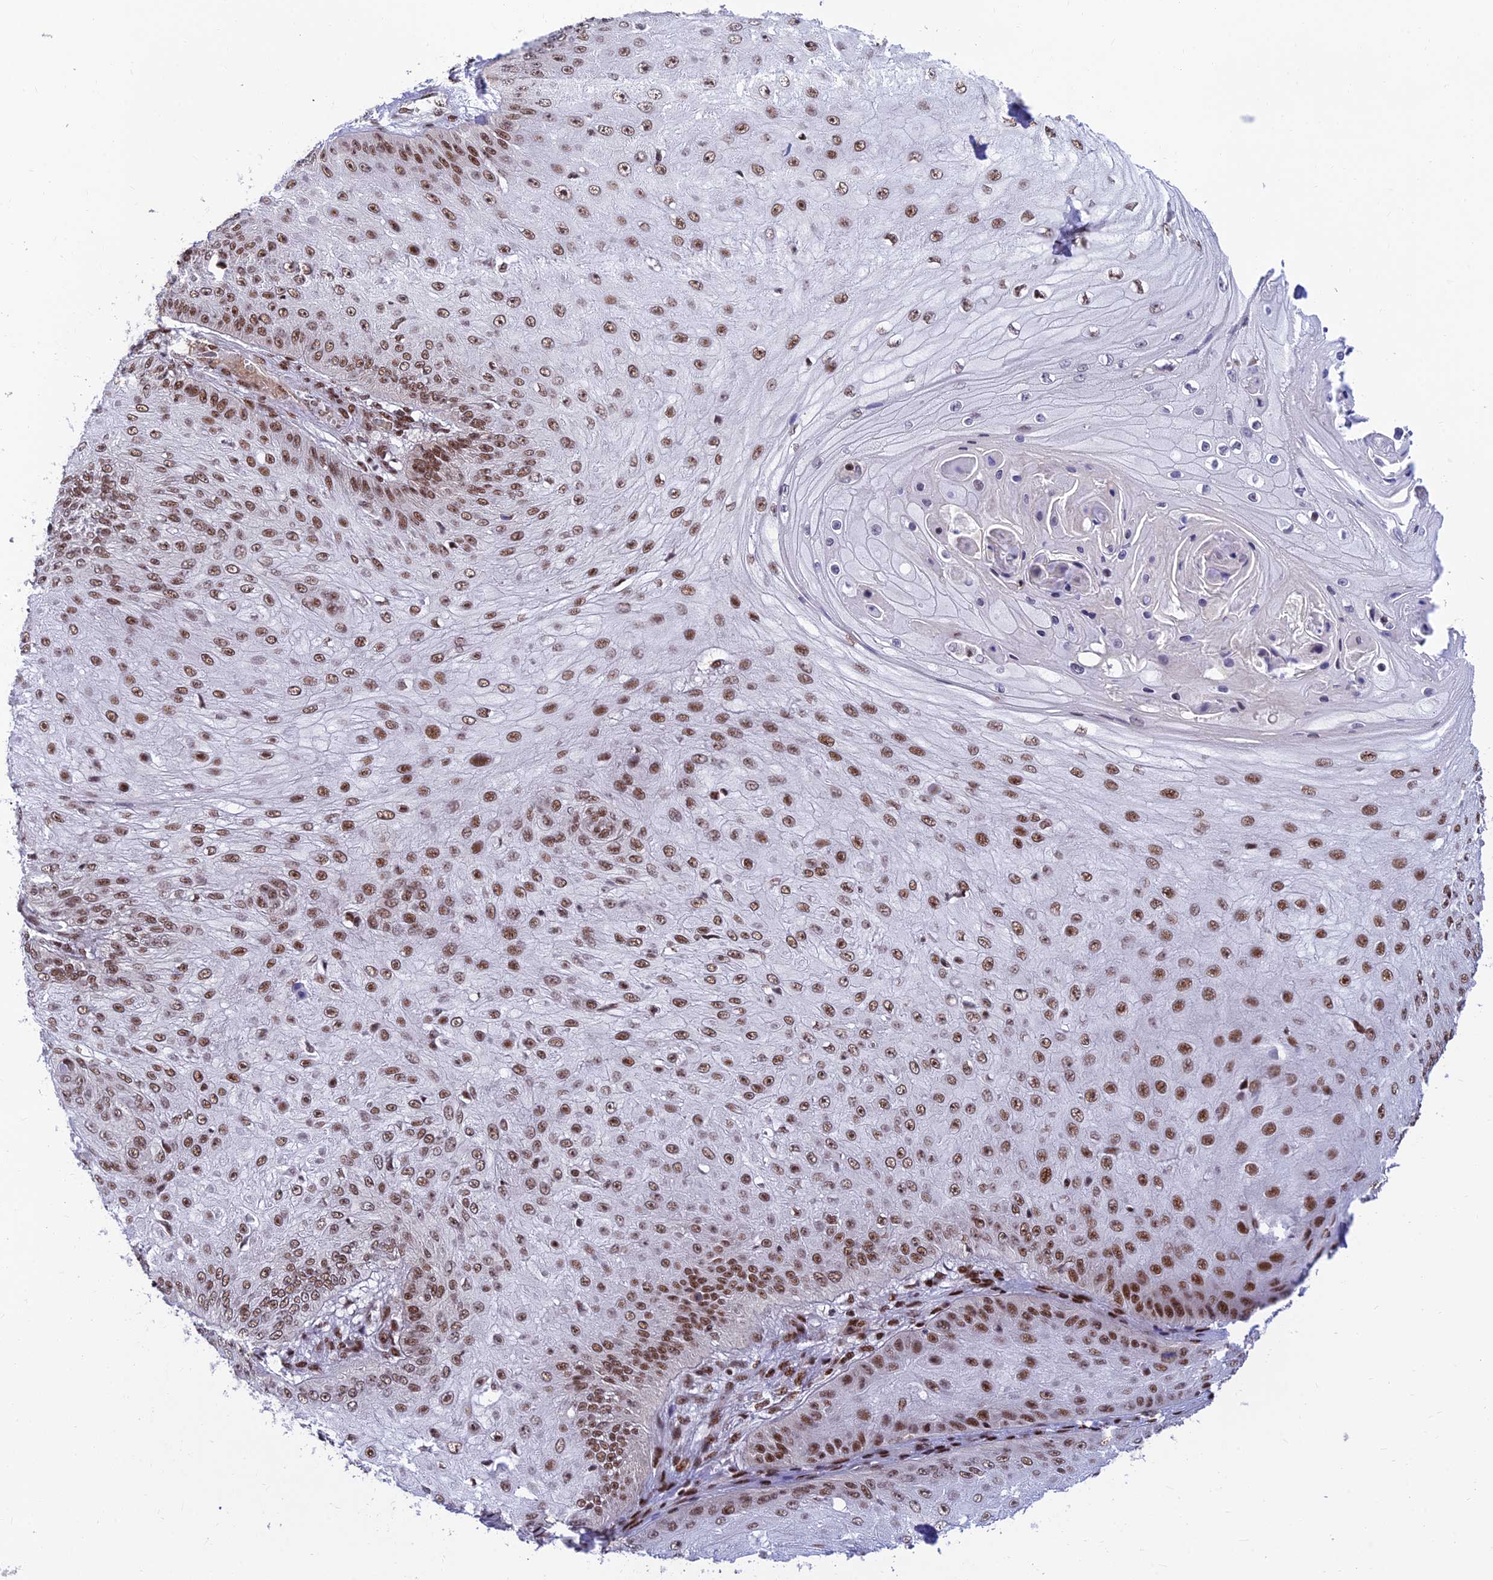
{"staining": {"intensity": "moderate", "quantity": ">75%", "location": "nuclear"}, "tissue": "skin cancer", "cell_type": "Tumor cells", "image_type": "cancer", "snomed": [{"axis": "morphology", "description": "Squamous cell carcinoma, NOS"}, {"axis": "topography", "description": "Skin"}], "caption": "Immunohistochemistry (IHC) of human skin cancer (squamous cell carcinoma) shows medium levels of moderate nuclear positivity in approximately >75% of tumor cells.", "gene": "USP22", "patient": {"sex": "male", "age": 70}}